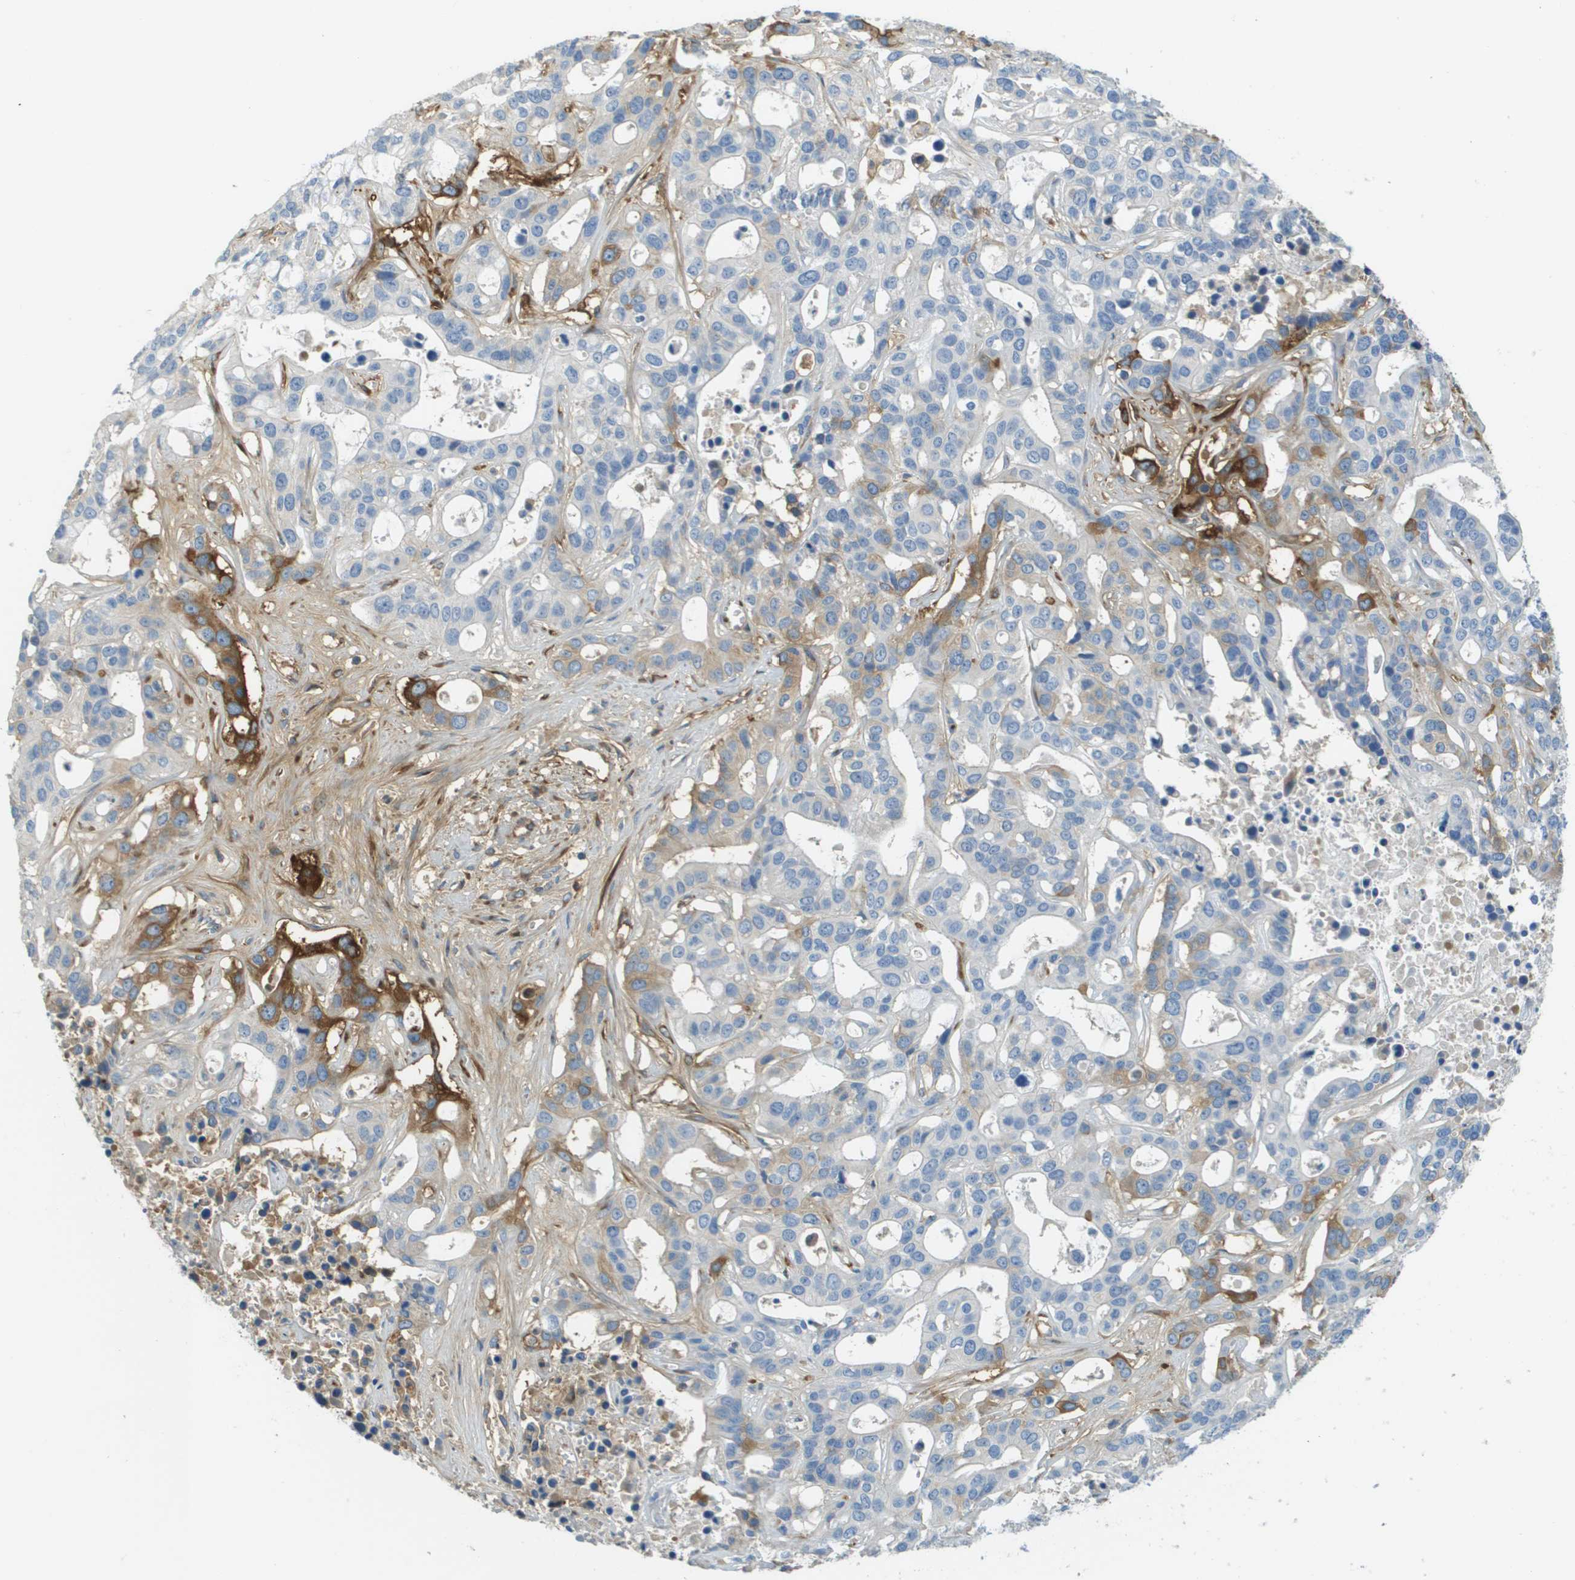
{"staining": {"intensity": "strong", "quantity": "<25%", "location": "cytoplasmic/membranous"}, "tissue": "liver cancer", "cell_type": "Tumor cells", "image_type": "cancer", "snomed": [{"axis": "morphology", "description": "Cholangiocarcinoma"}, {"axis": "topography", "description": "Liver"}], "caption": "The immunohistochemical stain highlights strong cytoplasmic/membranous staining in tumor cells of liver cancer (cholangiocarcinoma) tissue.", "gene": "DCN", "patient": {"sex": "female", "age": 65}}